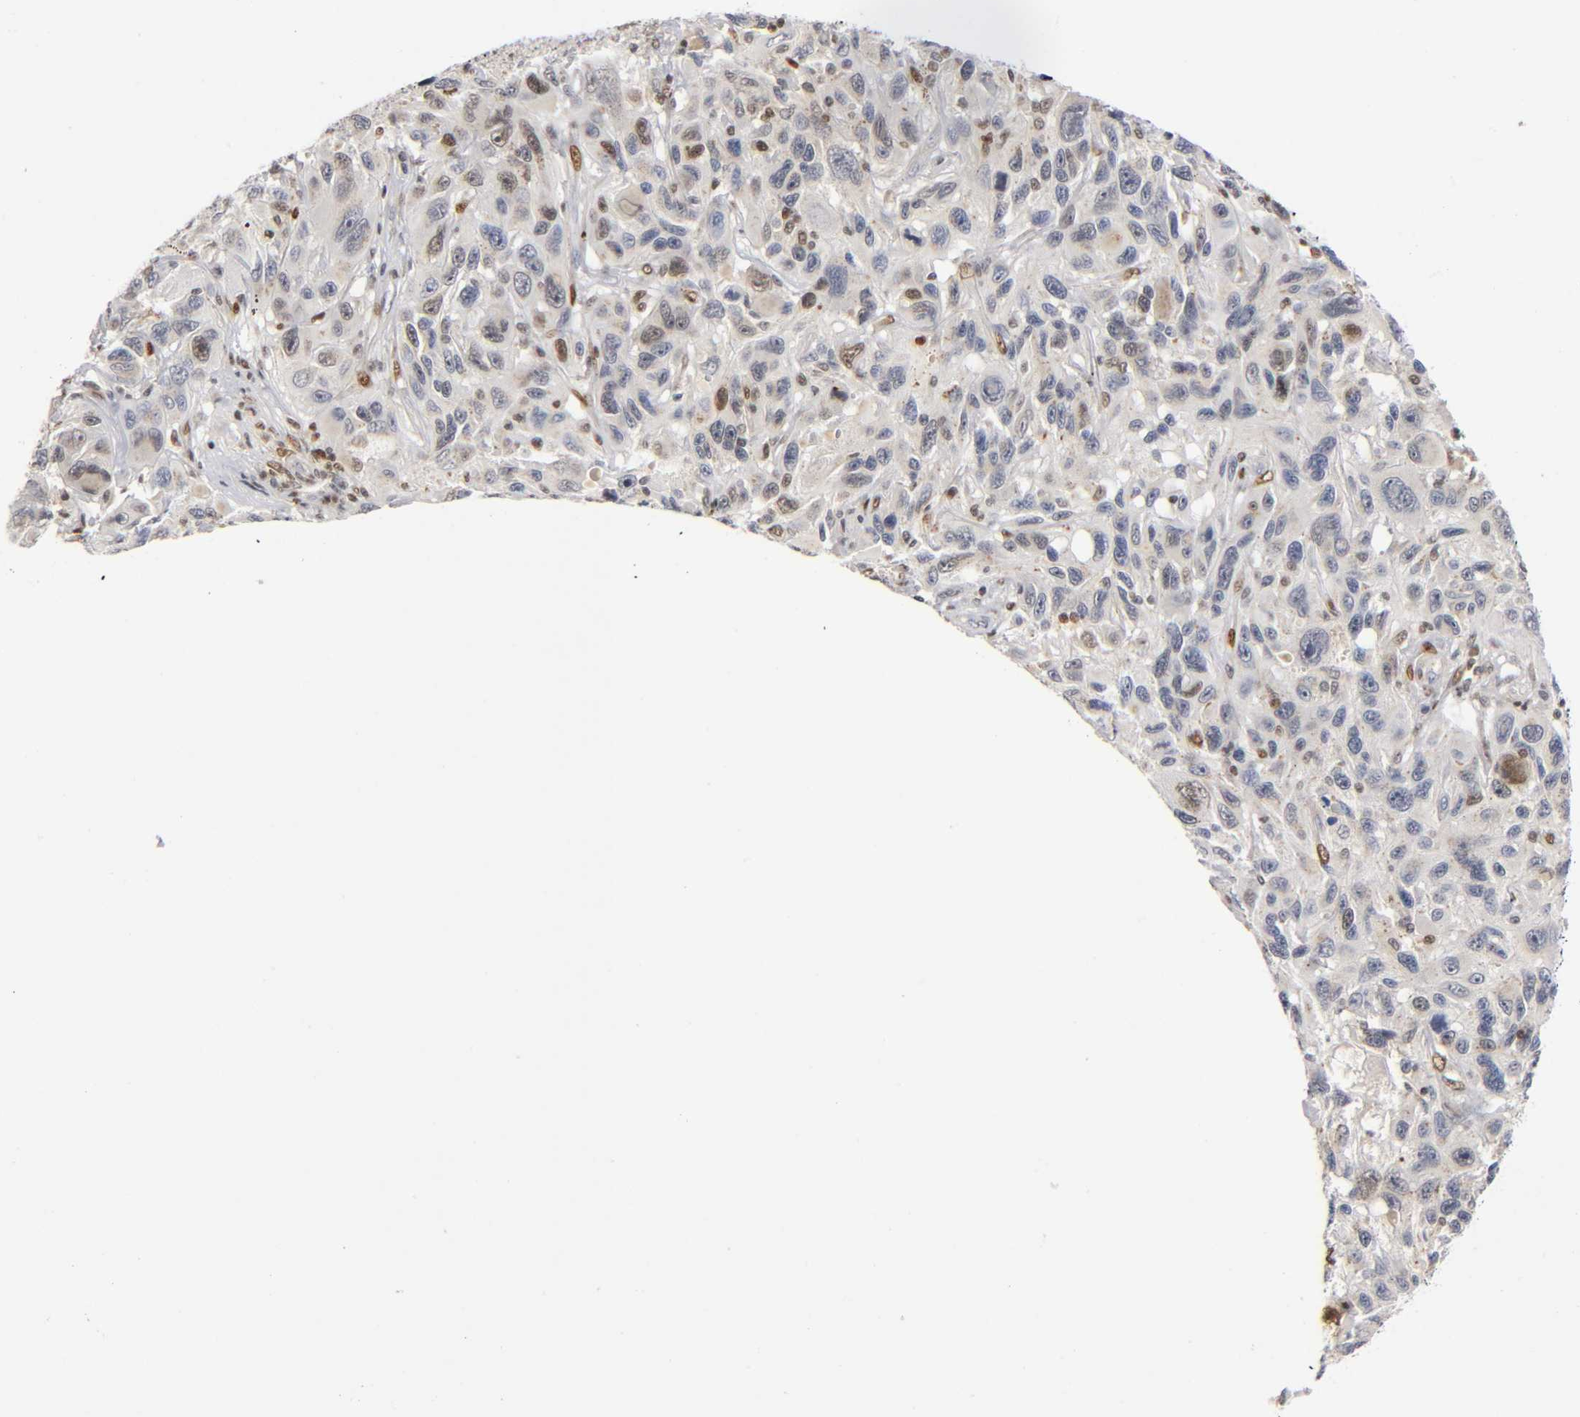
{"staining": {"intensity": "moderate", "quantity": "<25%", "location": "nuclear"}, "tissue": "melanoma", "cell_type": "Tumor cells", "image_type": "cancer", "snomed": [{"axis": "morphology", "description": "Malignant melanoma, NOS"}, {"axis": "topography", "description": "Skin"}], "caption": "Malignant melanoma stained with a protein marker exhibits moderate staining in tumor cells.", "gene": "RUNX1", "patient": {"sex": "male", "age": 53}}